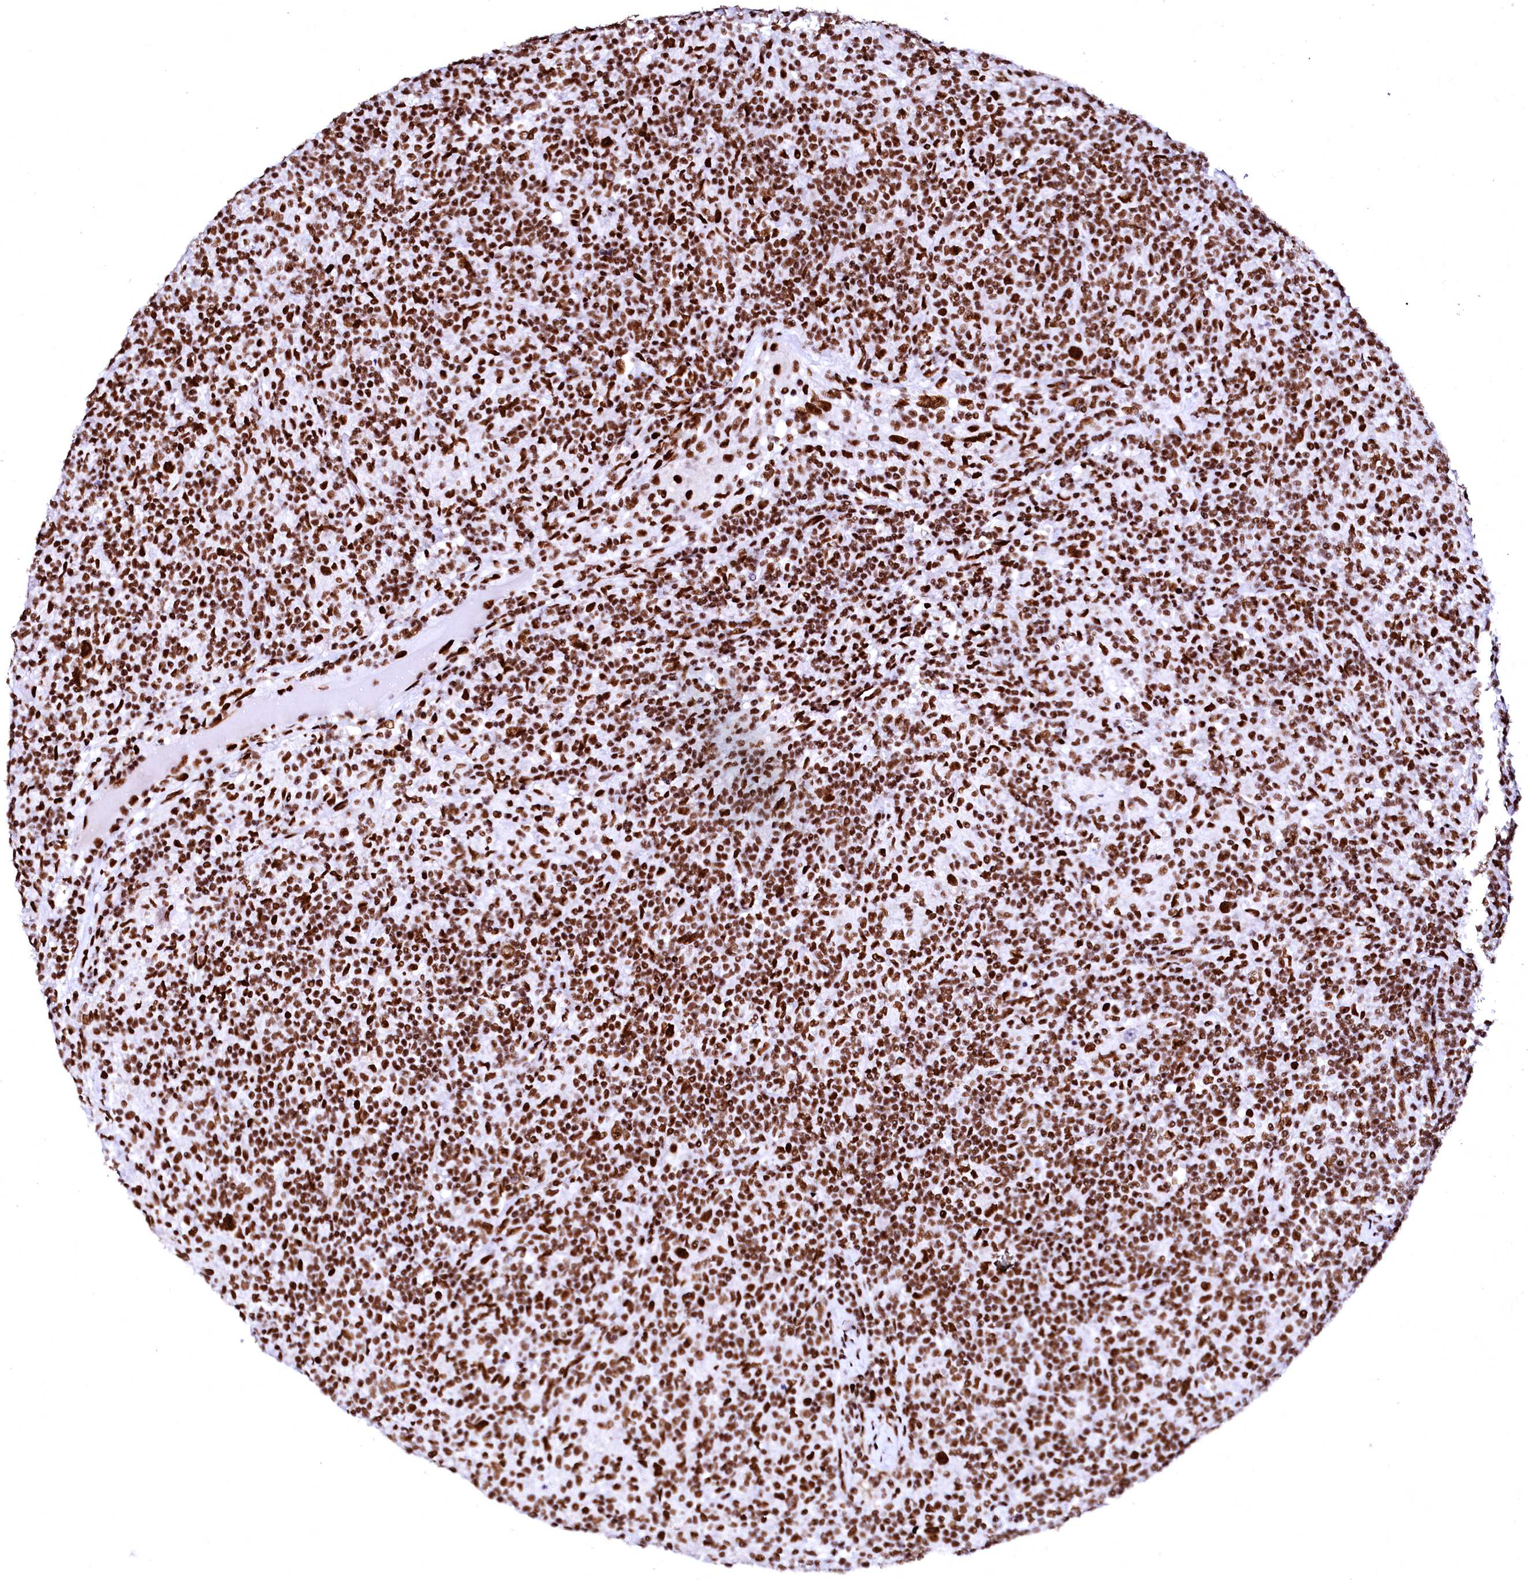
{"staining": {"intensity": "strong", "quantity": ">75%", "location": "nuclear"}, "tissue": "lymphoma", "cell_type": "Tumor cells", "image_type": "cancer", "snomed": [{"axis": "morphology", "description": "Hodgkin's disease, NOS"}, {"axis": "topography", "description": "Lymph node"}], "caption": "Protein staining demonstrates strong nuclear staining in approximately >75% of tumor cells in Hodgkin's disease.", "gene": "CPSF6", "patient": {"sex": "male", "age": 70}}